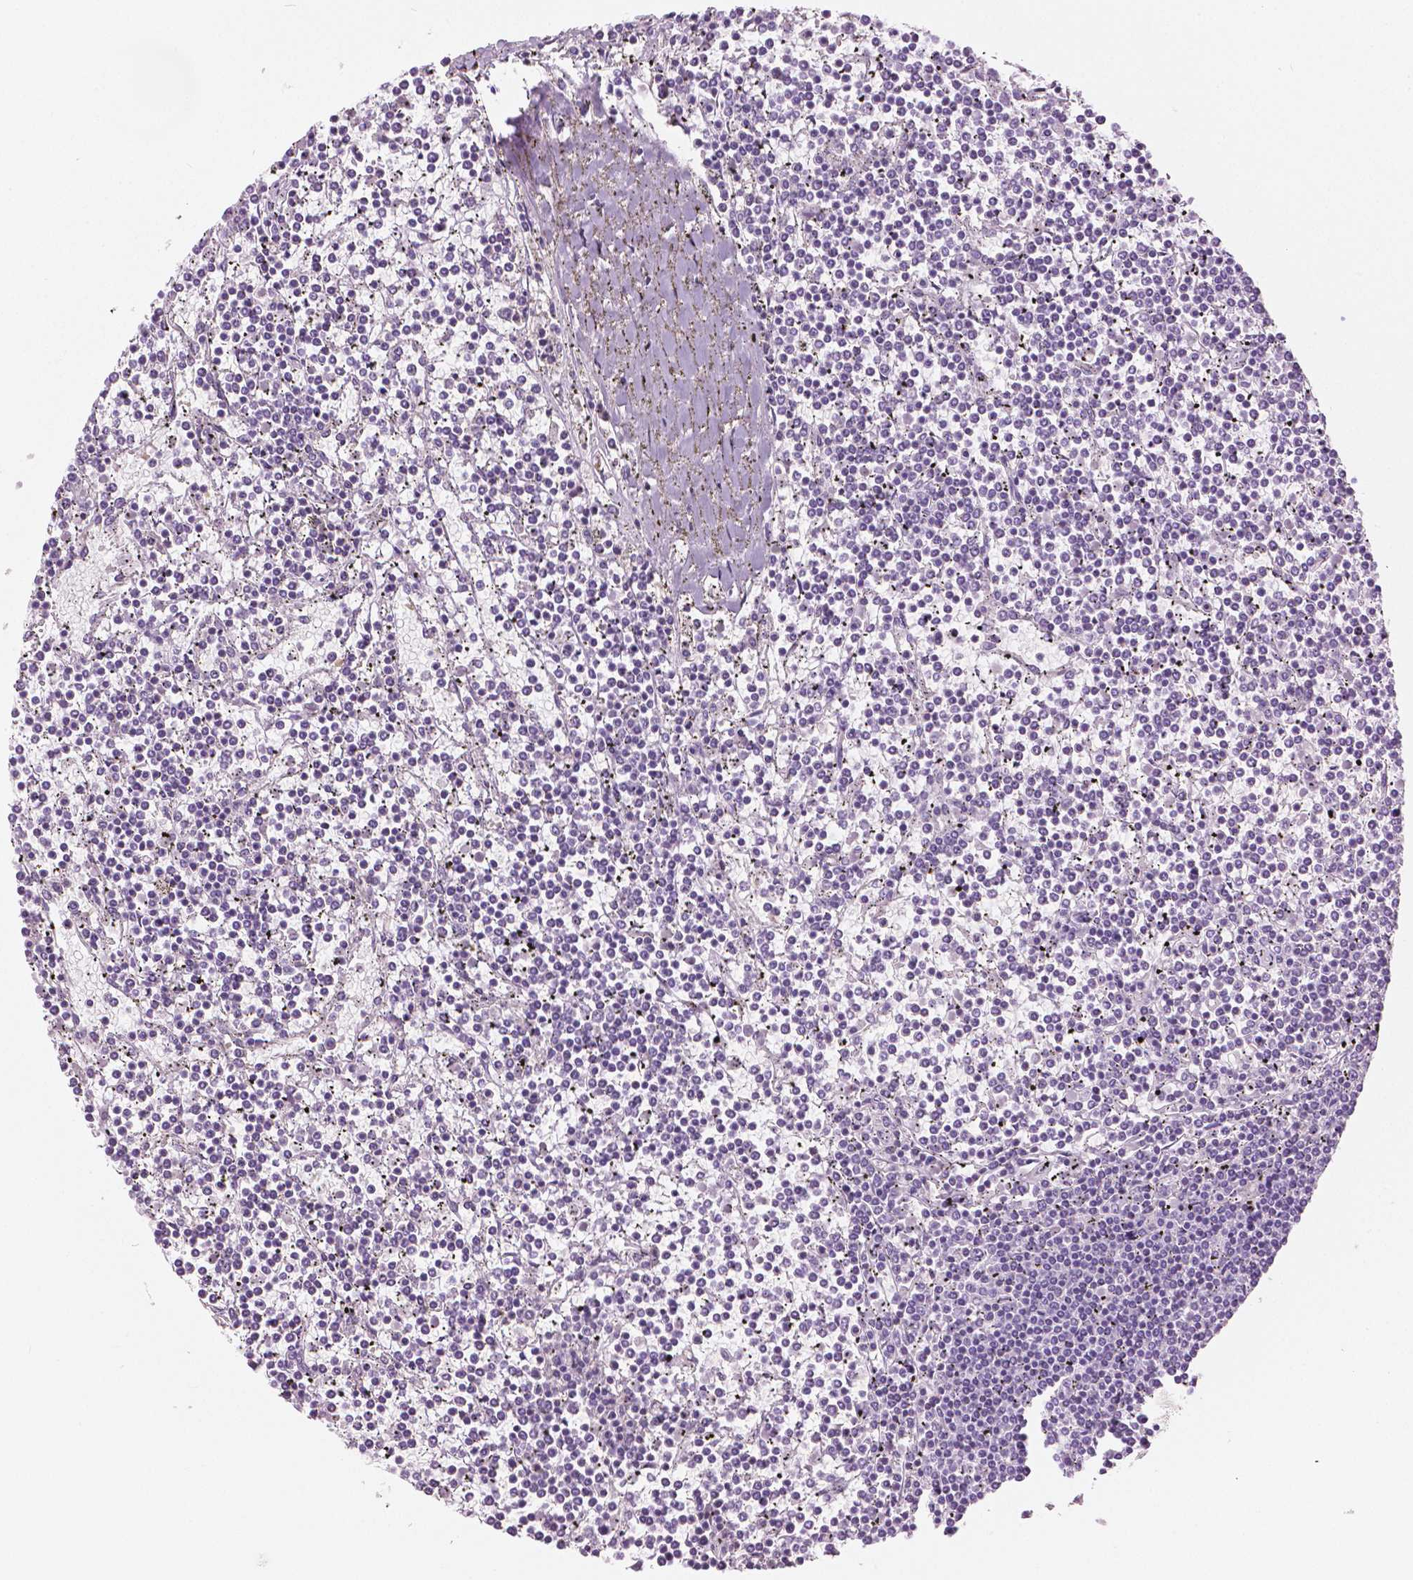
{"staining": {"intensity": "negative", "quantity": "none", "location": "none"}, "tissue": "lymphoma", "cell_type": "Tumor cells", "image_type": "cancer", "snomed": [{"axis": "morphology", "description": "Malignant lymphoma, non-Hodgkin's type, Low grade"}, {"axis": "topography", "description": "Spleen"}], "caption": "Tumor cells are negative for brown protein staining in lymphoma.", "gene": "GALM", "patient": {"sex": "female", "age": 19}}